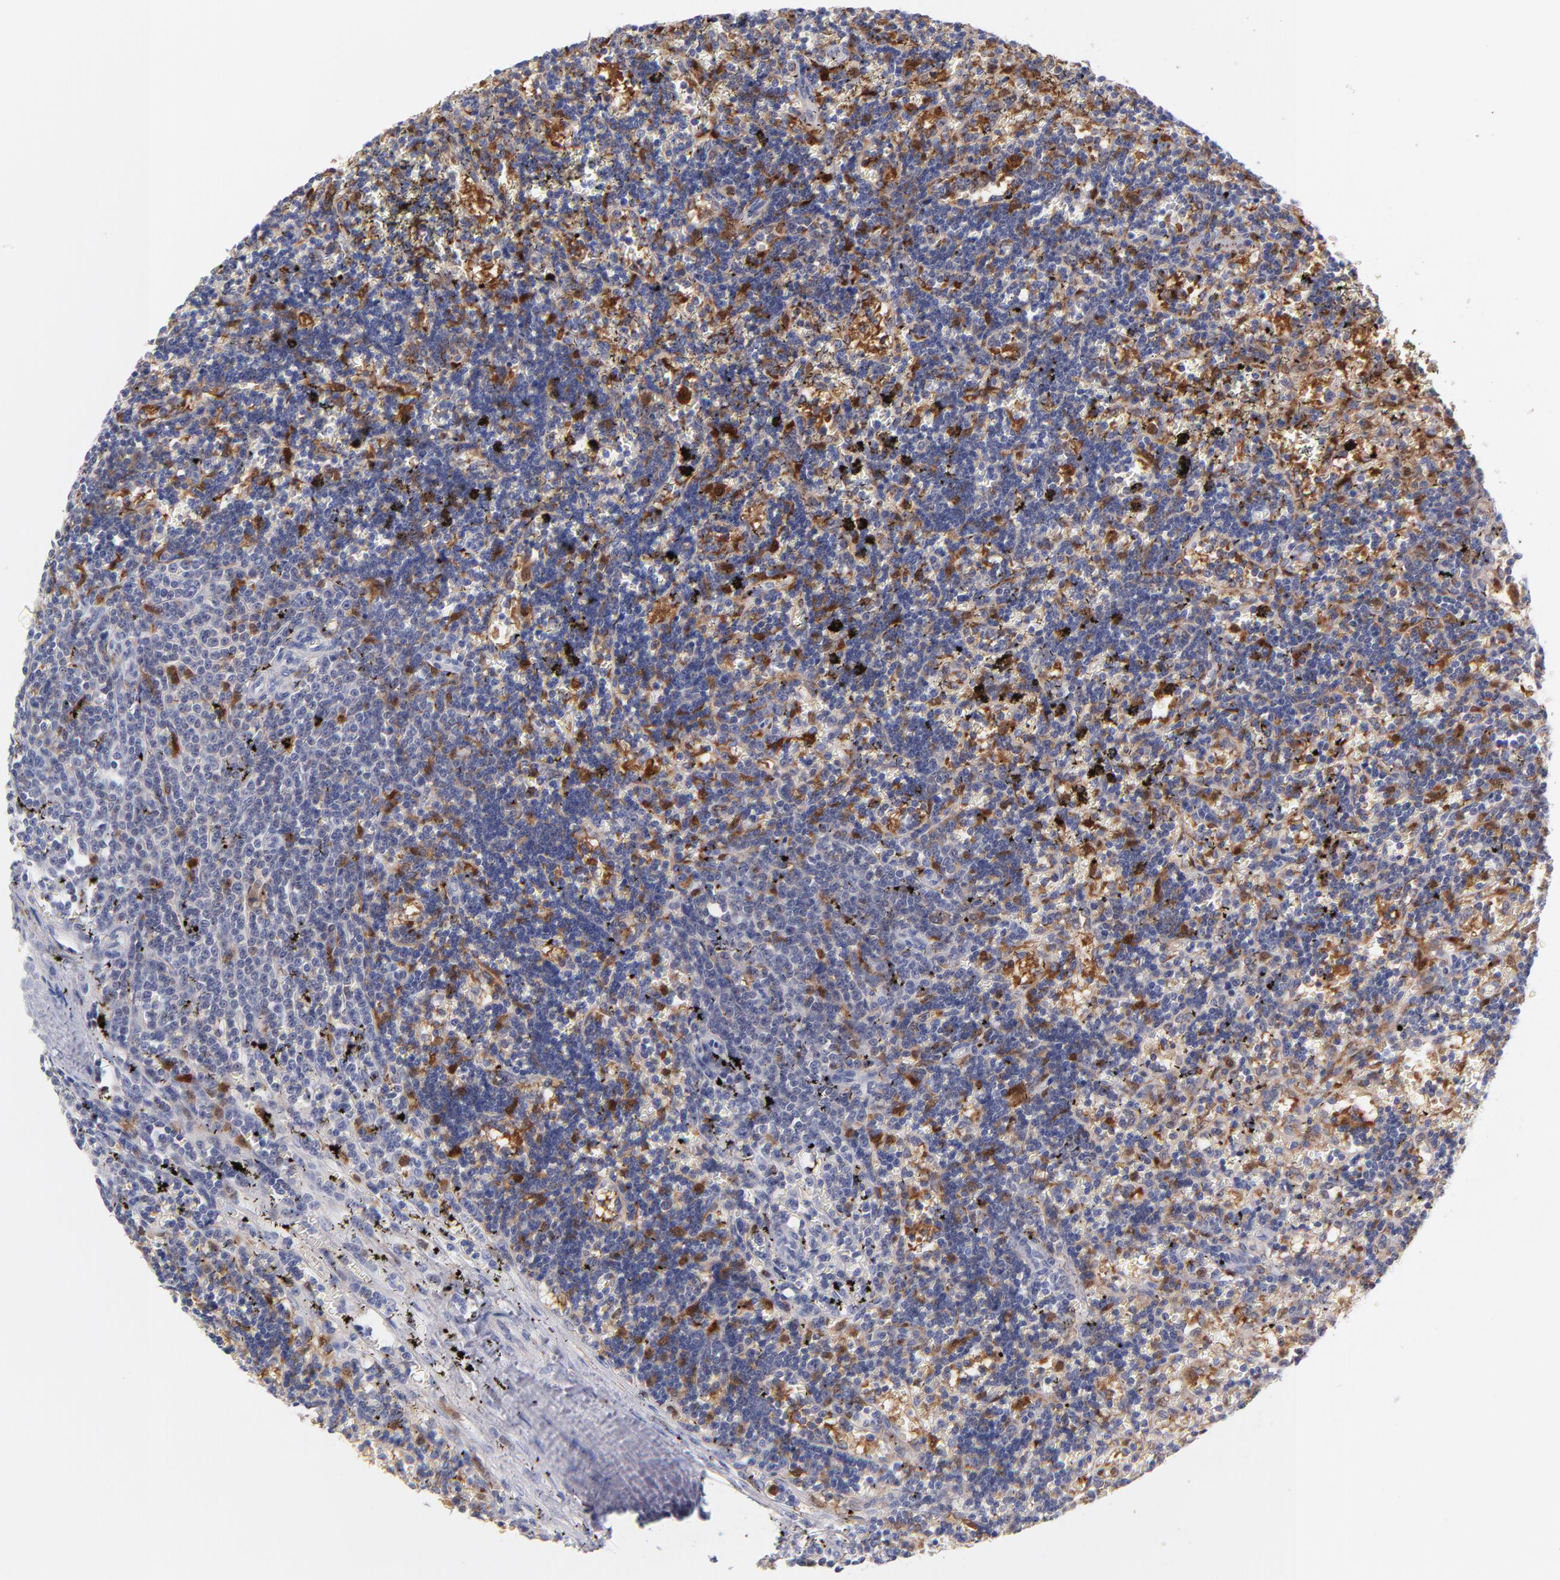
{"staining": {"intensity": "strong", "quantity": "25%-75%", "location": "cytoplasmic/membranous,nuclear"}, "tissue": "lymphoma", "cell_type": "Tumor cells", "image_type": "cancer", "snomed": [{"axis": "morphology", "description": "Malignant lymphoma, non-Hodgkin's type, Low grade"}, {"axis": "topography", "description": "Spleen"}], "caption": "High-magnification brightfield microscopy of lymphoma stained with DAB (3,3'-diaminobenzidine) (brown) and counterstained with hematoxylin (blue). tumor cells exhibit strong cytoplasmic/membranous and nuclear expression is seen in approximately25%-75% of cells.", "gene": "BID", "patient": {"sex": "male", "age": 60}}